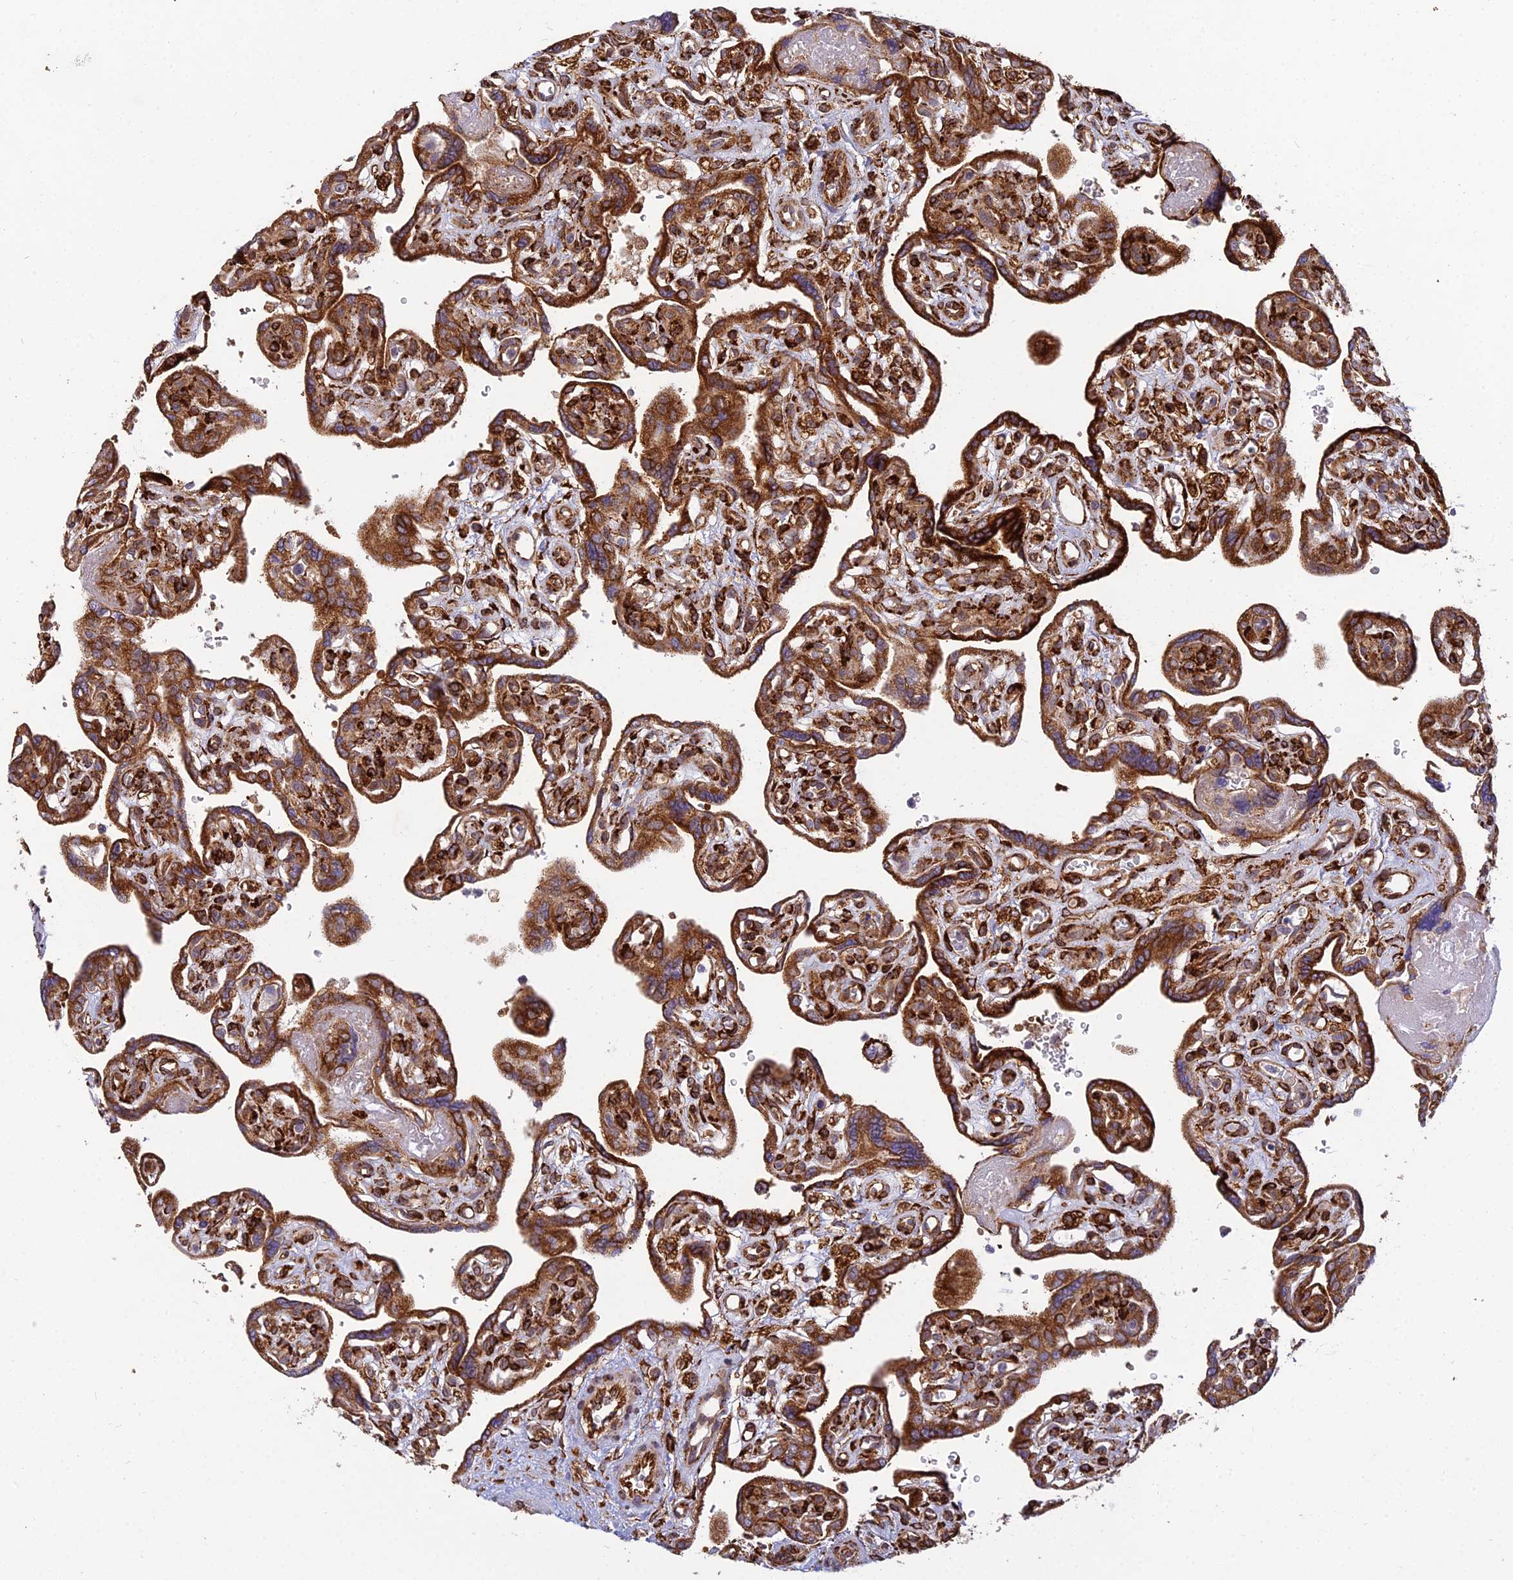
{"staining": {"intensity": "strong", "quantity": ">75%", "location": "cytoplasmic/membranous"}, "tissue": "placenta", "cell_type": "Trophoblastic cells", "image_type": "normal", "snomed": [{"axis": "morphology", "description": "Normal tissue, NOS"}, {"axis": "topography", "description": "Placenta"}], "caption": "Protein expression by immunohistochemistry displays strong cytoplasmic/membranous positivity in approximately >75% of trophoblastic cells in normal placenta.", "gene": "NDUFAF7", "patient": {"sex": "female", "age": 39}}